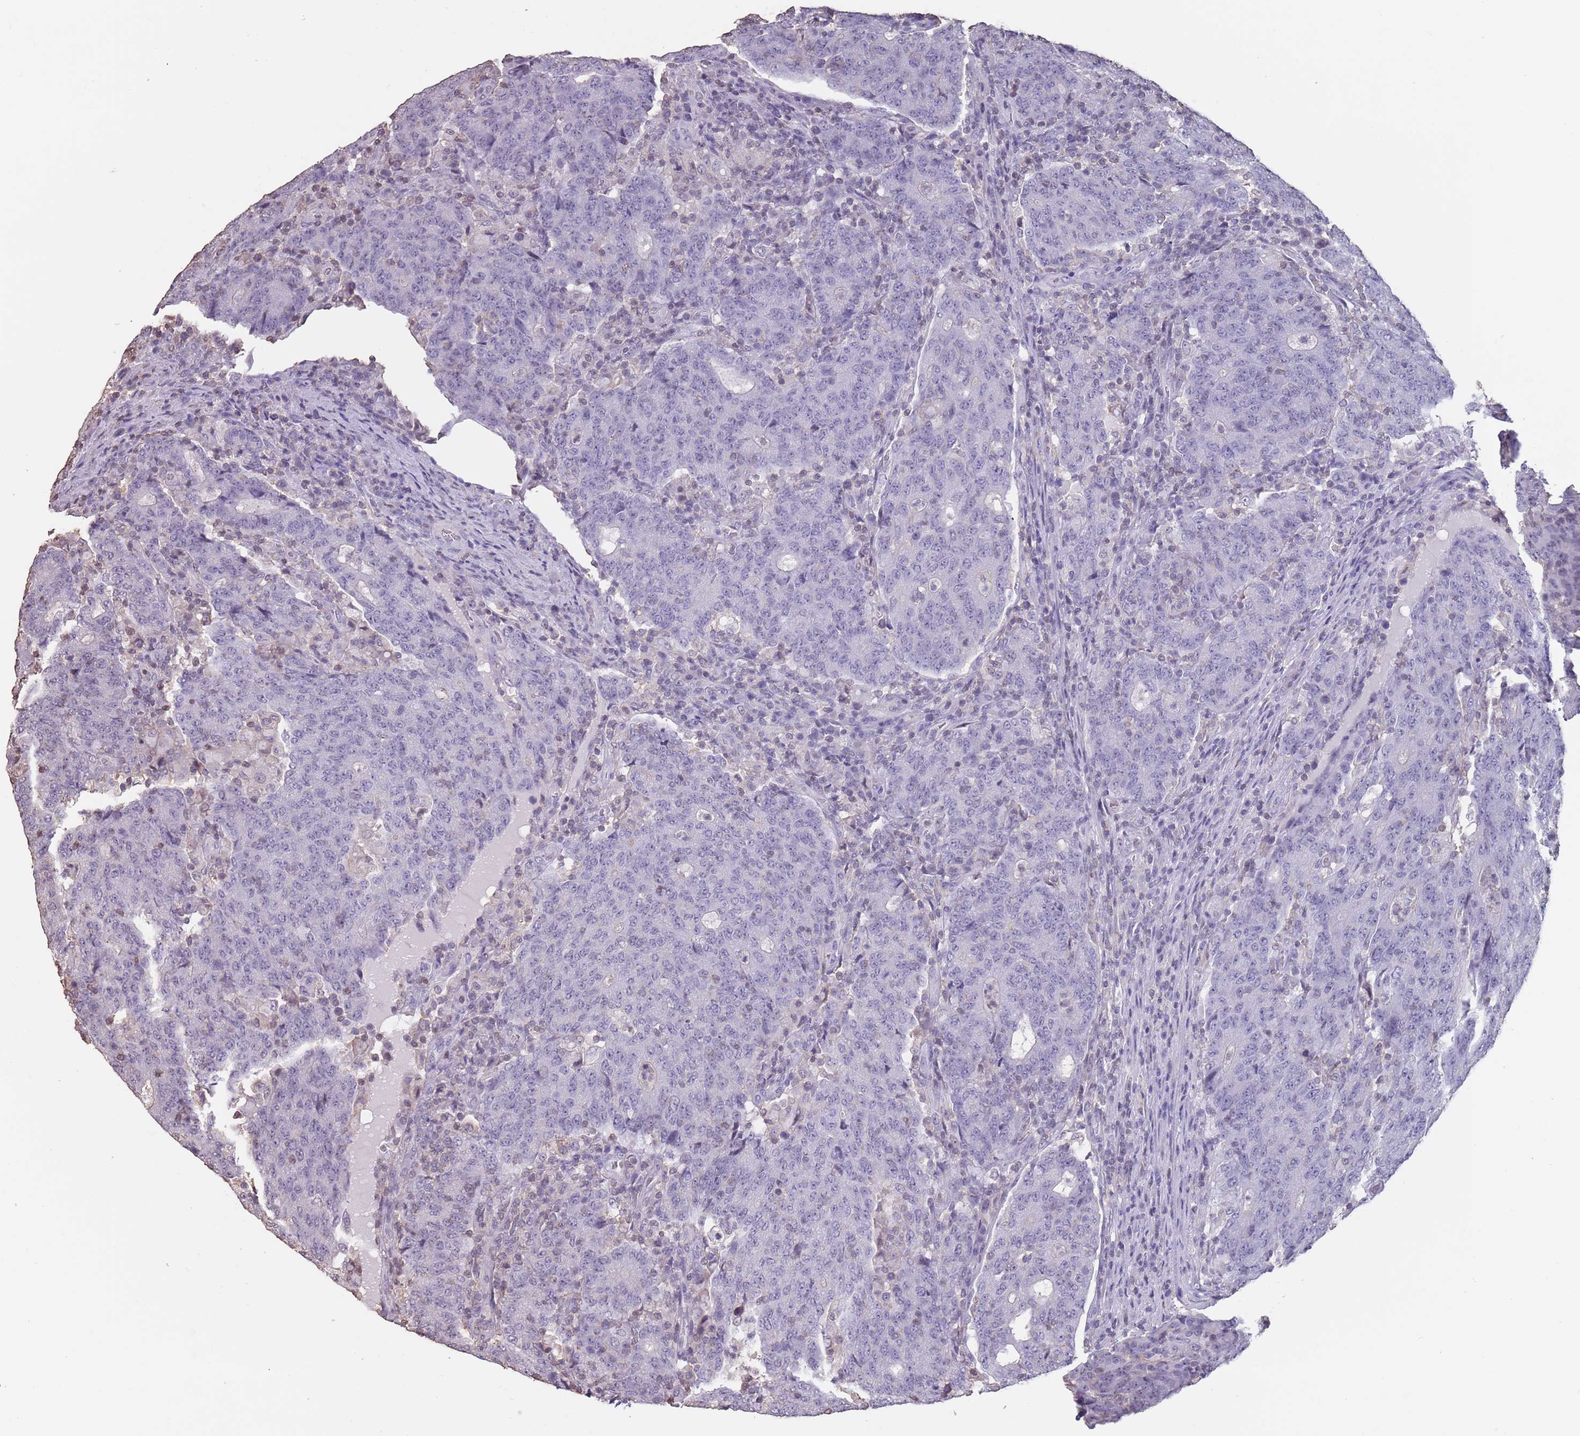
{"staining": {"intensity": "negative", "quantity": "none", "location": "none"}, "tissue": "colorectal cancer", "cell_type": "Tumor cells", "image_type": "cancer", "snomed": [{"axis": "morphology", "description": "Adenocarcinoma, NOS"}, {"axis": "topography", "description": "Colon"}], "caption": "Colorectal cancer stained for a protein using immunohistochemistry (IHC) displays no expression tumor cells.", "gene": "SUN5", "patient": {"sex": "female", "age": 75}}